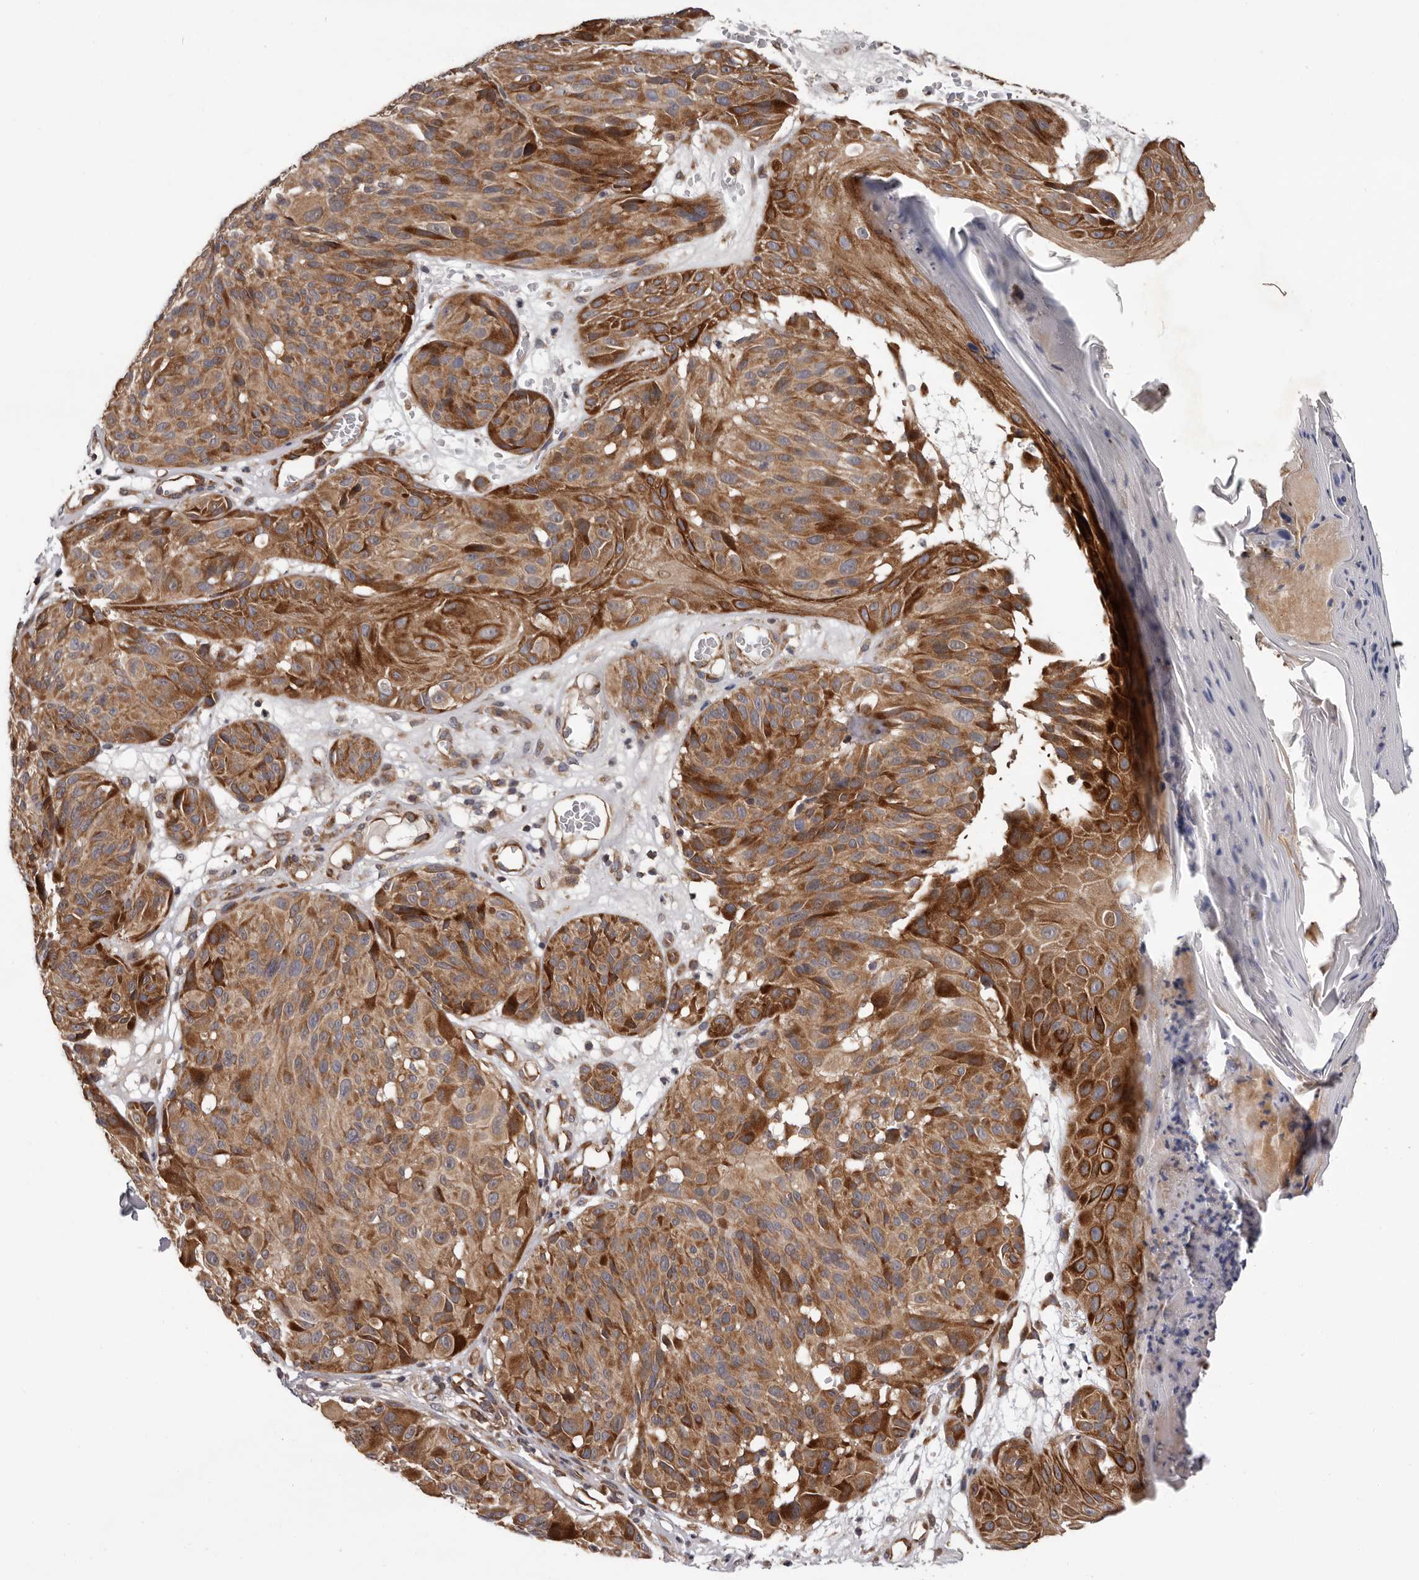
{"staining": {"intensity": "moderate", "quantity": ">75%", "location": "cytoplasmic/membranous"}, "tissue": "melanoma", "cell_type": "Tumor cells", "image_type": "cancer", "snomed": [{"axis": "morphology", "description": "Malignant melanoma, NOS"}, {"axis": "topography", "description": "Skin"}], "caption": "Immunohistochemical staining of malignant melanoma displays medium levels of moderate cytoplasmic/membranous protein staining in about >75% of tumor cells.", "gene": "VPS37A", "patient": {"sex": "male", "age": 83}}